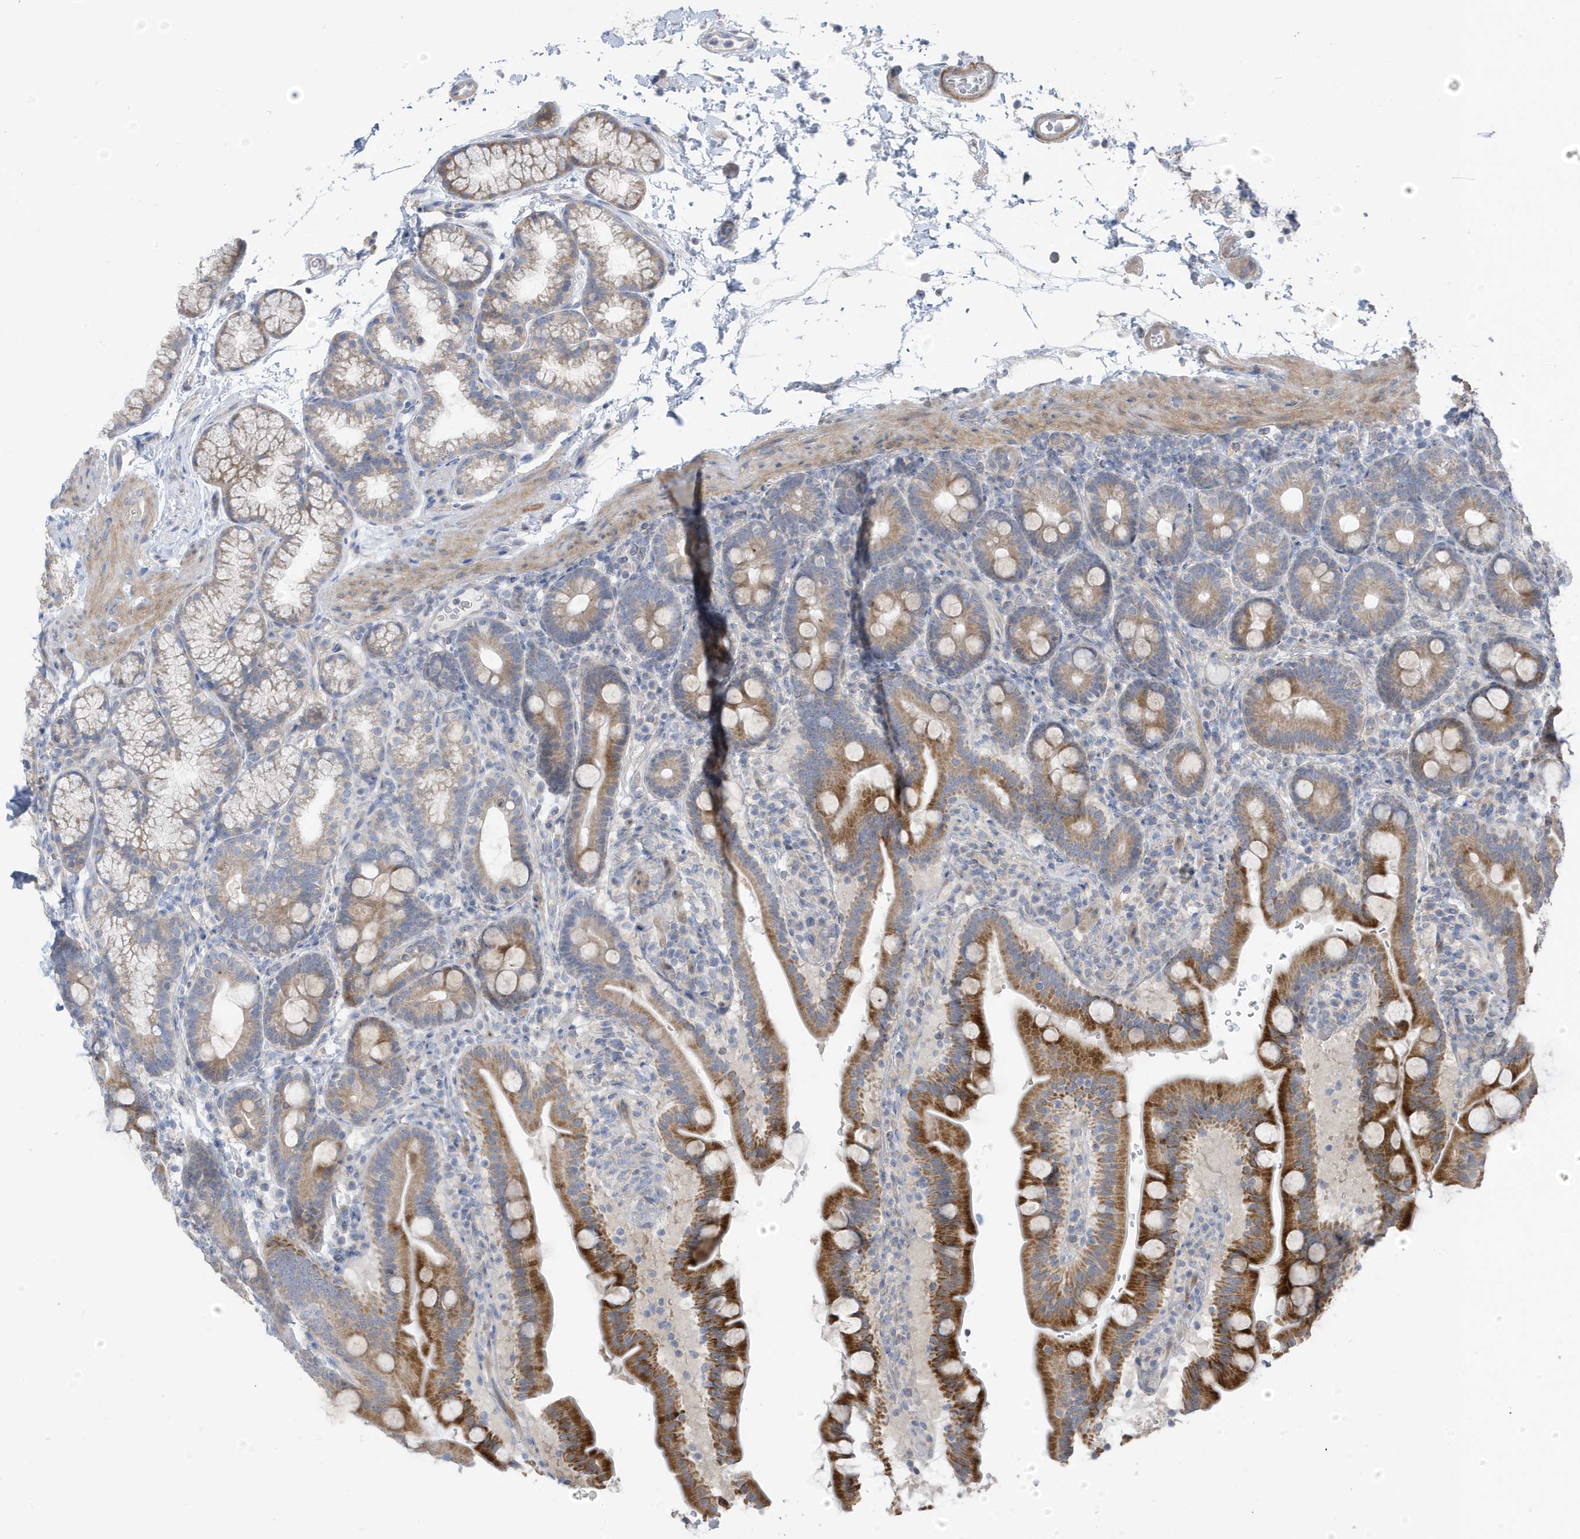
{"staining": {"intensity": "moderate", "quantity": "25%-75%", "location": "cytoplasmic/membranous"}, "tissue": "duodenum", "cell_type": "Glandular cells", "image_type": "normal", "snomed": [{"axis": "morphology", "description": "Normal tissue, NOS"}, {"axis": "topography", "description": "Duodenum"}], "caption": "Immunohistochemistry (IHC) photomicrograph of unremarkable duodenum: human duodenum stained using immunohistochemistry (IHC) demonstrates medium levels of moderate protein expression localized specifically in the cytoplasmic/membranous of glandular cells, appearing as a cytoplasmic/membranous brown color.", "gene": "ATP13A5", "patient": {"sex": "male", "age": 54}}